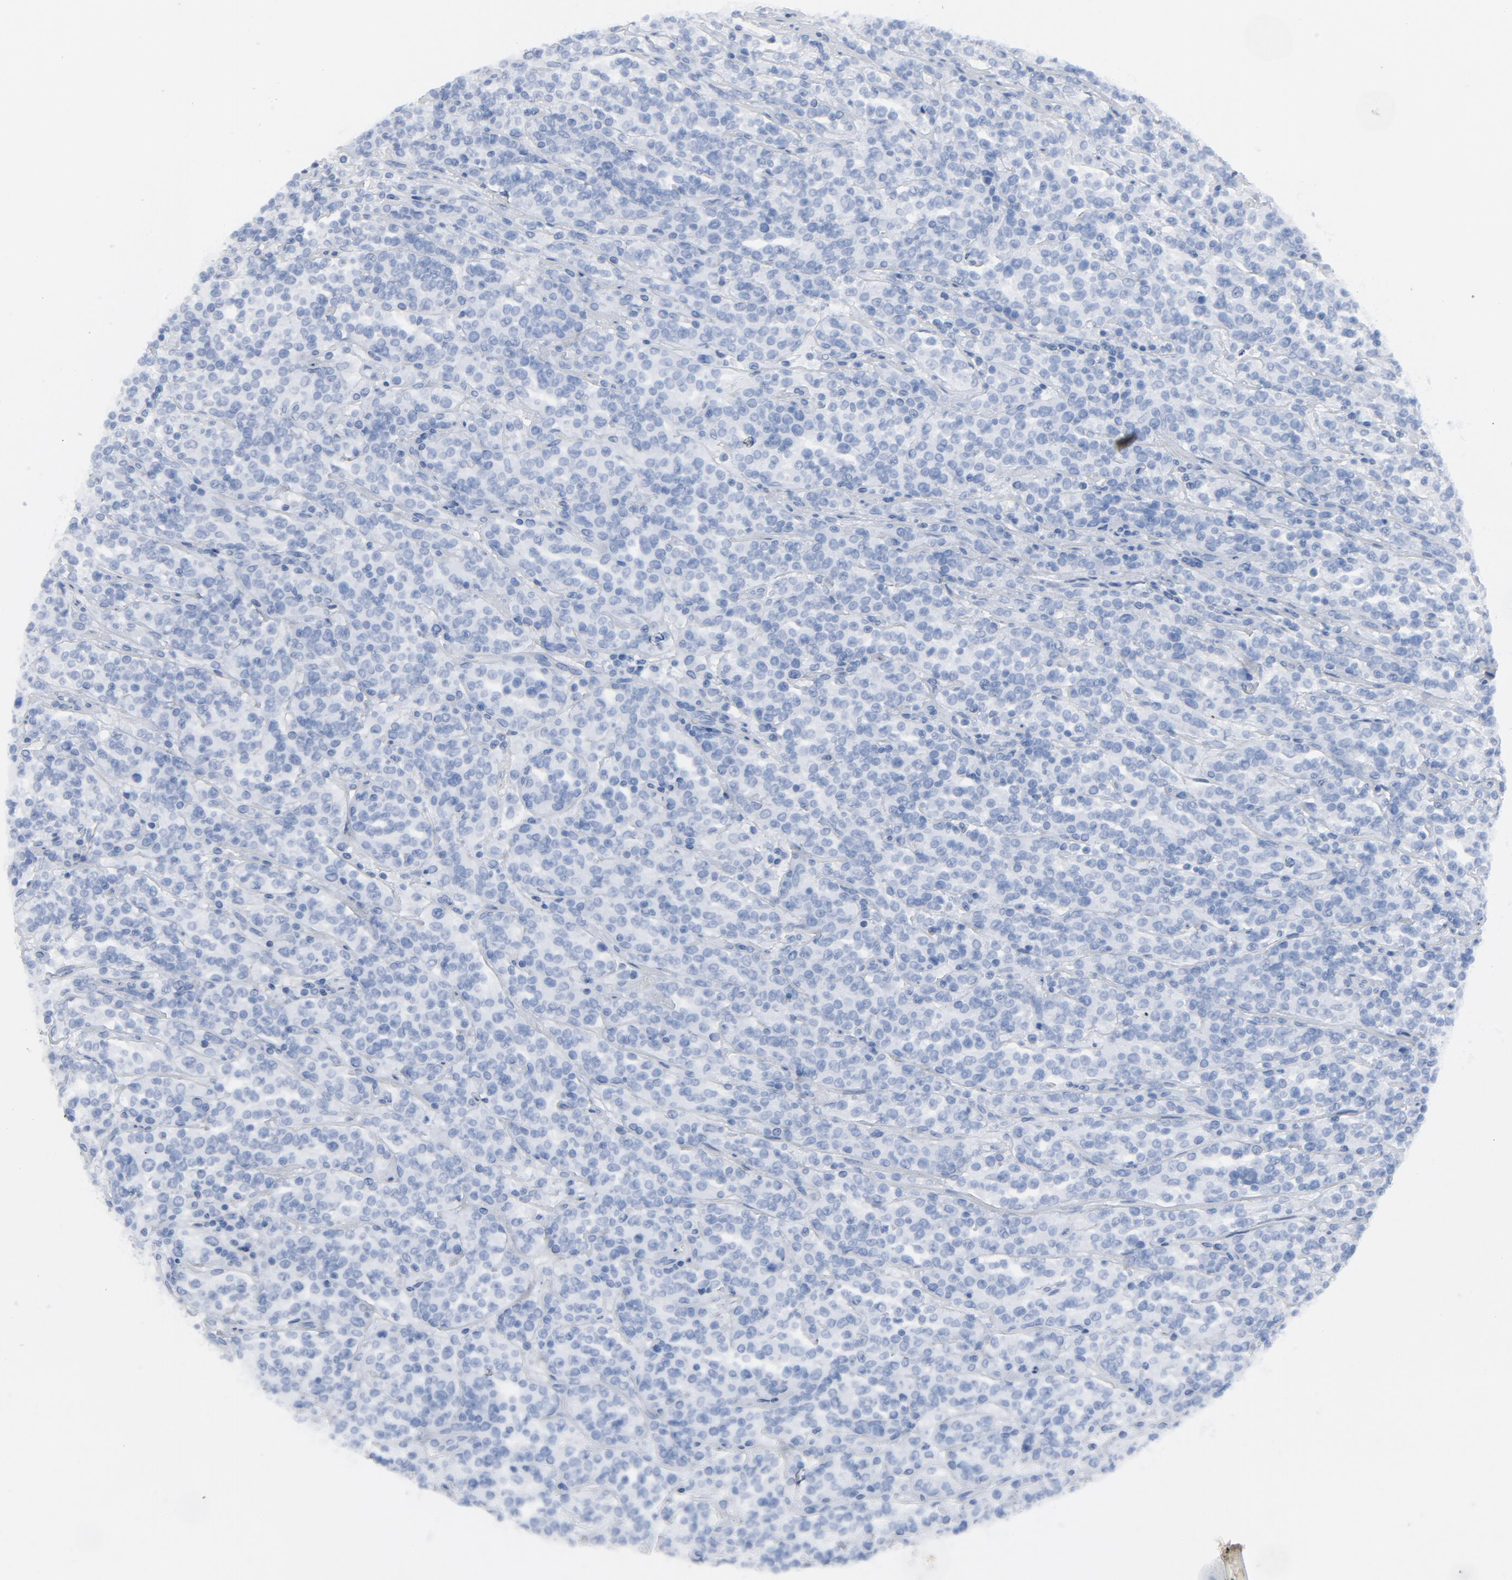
{"staining": {"intensity": "negative", "quantity": "none", "location": "none"}, "tissue": "lymphoma", "cell_type": "Tumor cells", "image_type": "cancer", "snomed": [{"axis": "morphology", "description": "Malignant lymphoma, non-Hodgkin's type, High grade"}, {"axis": "topography", "description": "Soft tissue"}], "caption": "High magnification brightfield microscopy of malignant lymphoma, non-Hodgkin's type (high-grade) stained with DAB (3,3'-diaminobenzidine) (brown) and counterstained with hematoxylin (blue): tumor cells show no significant staining.", "gene": "C14orf119", "patient": {"sex": "male", "age": 18}}